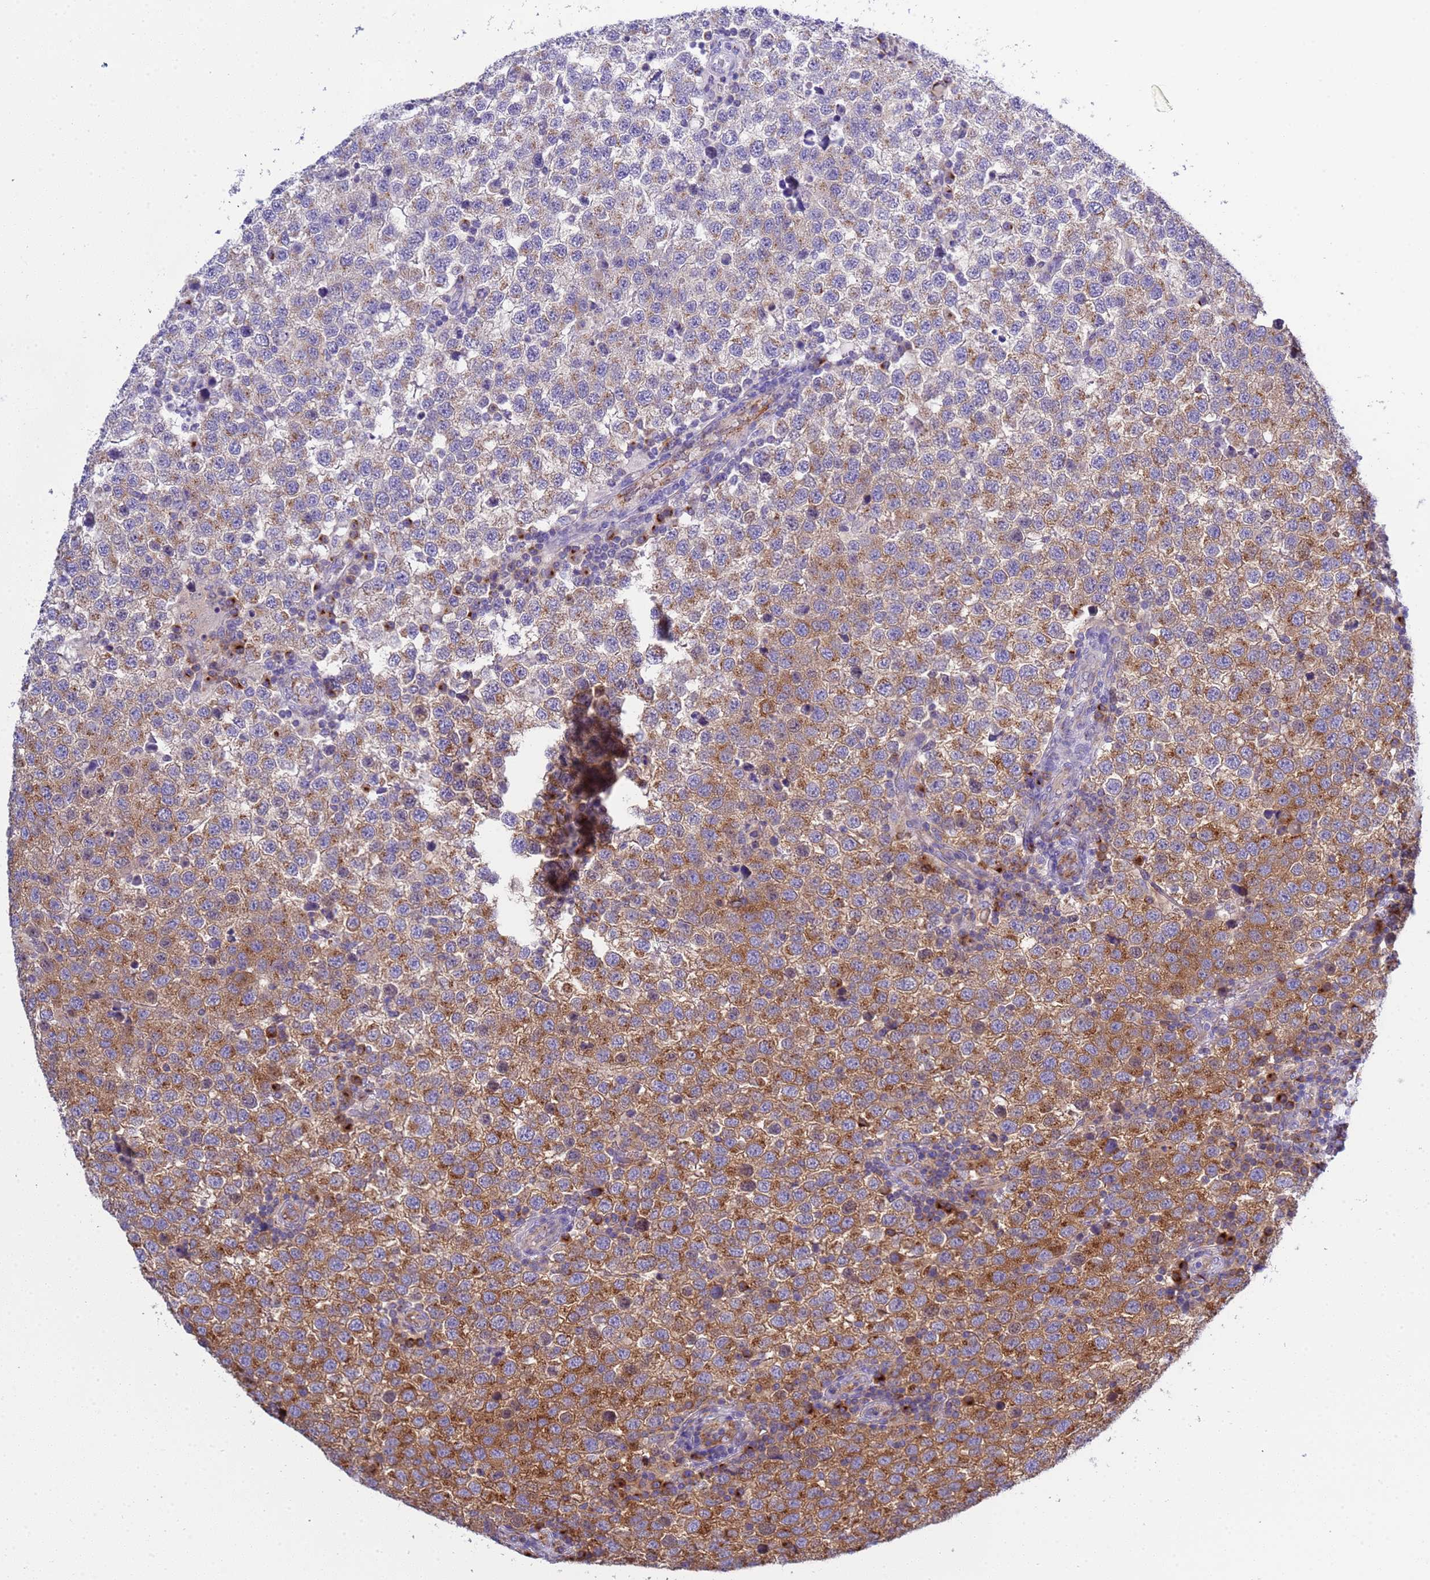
{"staining": {"intensity": "moderate", "quantity": ">75%", "location": "cytoplasmic/membranous"}, "tissue": "testis cancer", "cell_type": "Tumor cells", "image_type": "cancer", "snomed": [{"axis": "morphology", "description": "Seminoma, NOS"}, {"axis": "topography", "description": "Testis"}], "caption": "Testis cancer (seminoma) stained for a protein (brown) displays moderate cytoplasmic/membranous positive positivity in approximately >75% of tumor cells.", "gene": "ANAPC1", "patient": {"sex": "male", "age": 34}}